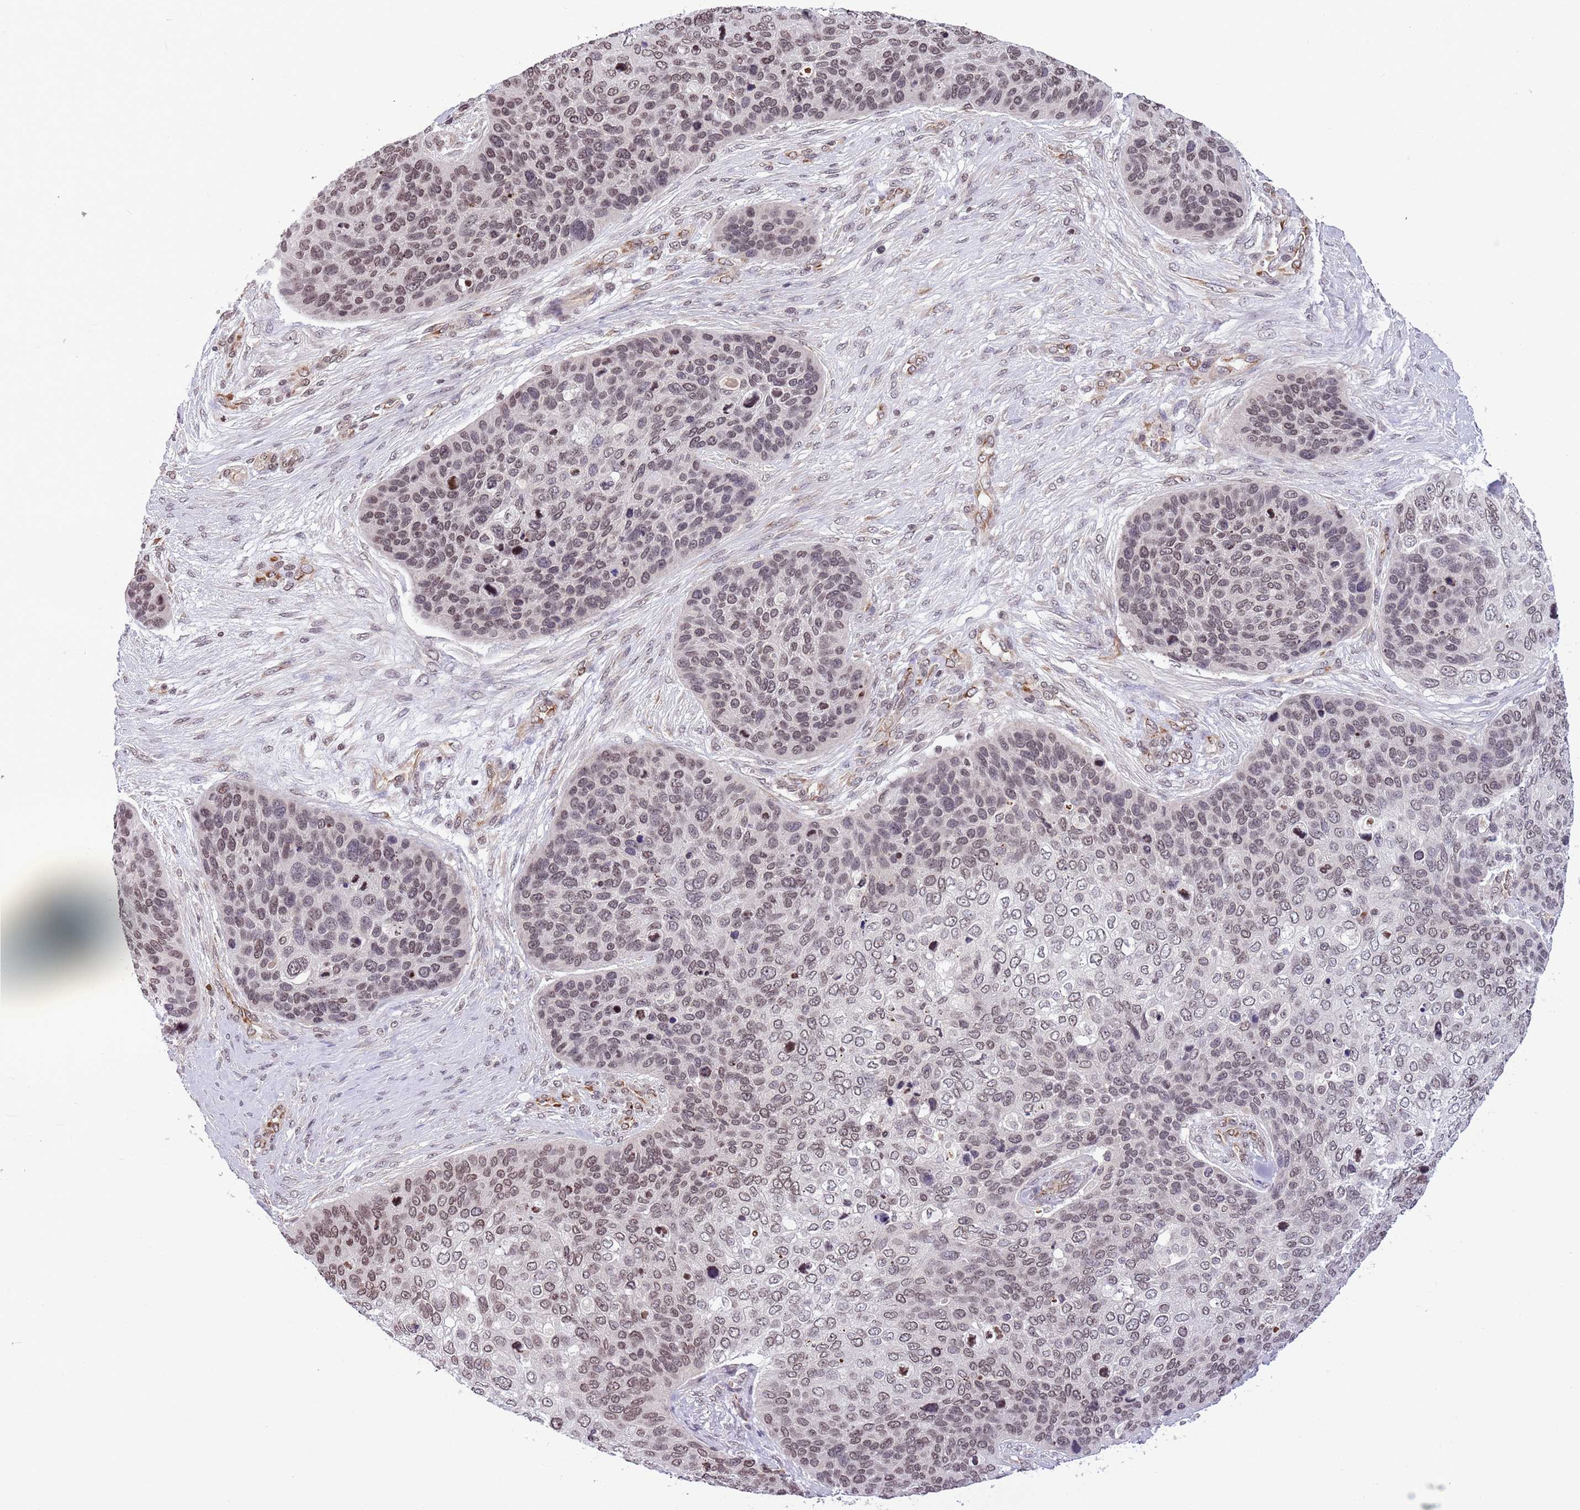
{"staining": {"intensity": "moderate", "quantity": ">75%", "location": "nuclear"}, "tissue": "skin cancer", "cell_type": "Tumor cells", "image_type": "cancer", "snomed": [{"axis": "morphology", "description": "Basal cell carcinoma"}, {"axis": "topography", "description": "Skin"}], "caption": "Immunohistochemical staining of human skin basal cell carcinoma reveals medium levels of moderate nuclear protein positivity in about >75% of tumor cells.", "gene": "NRIP1", "patient": {"sex": "female", "age": 74}}